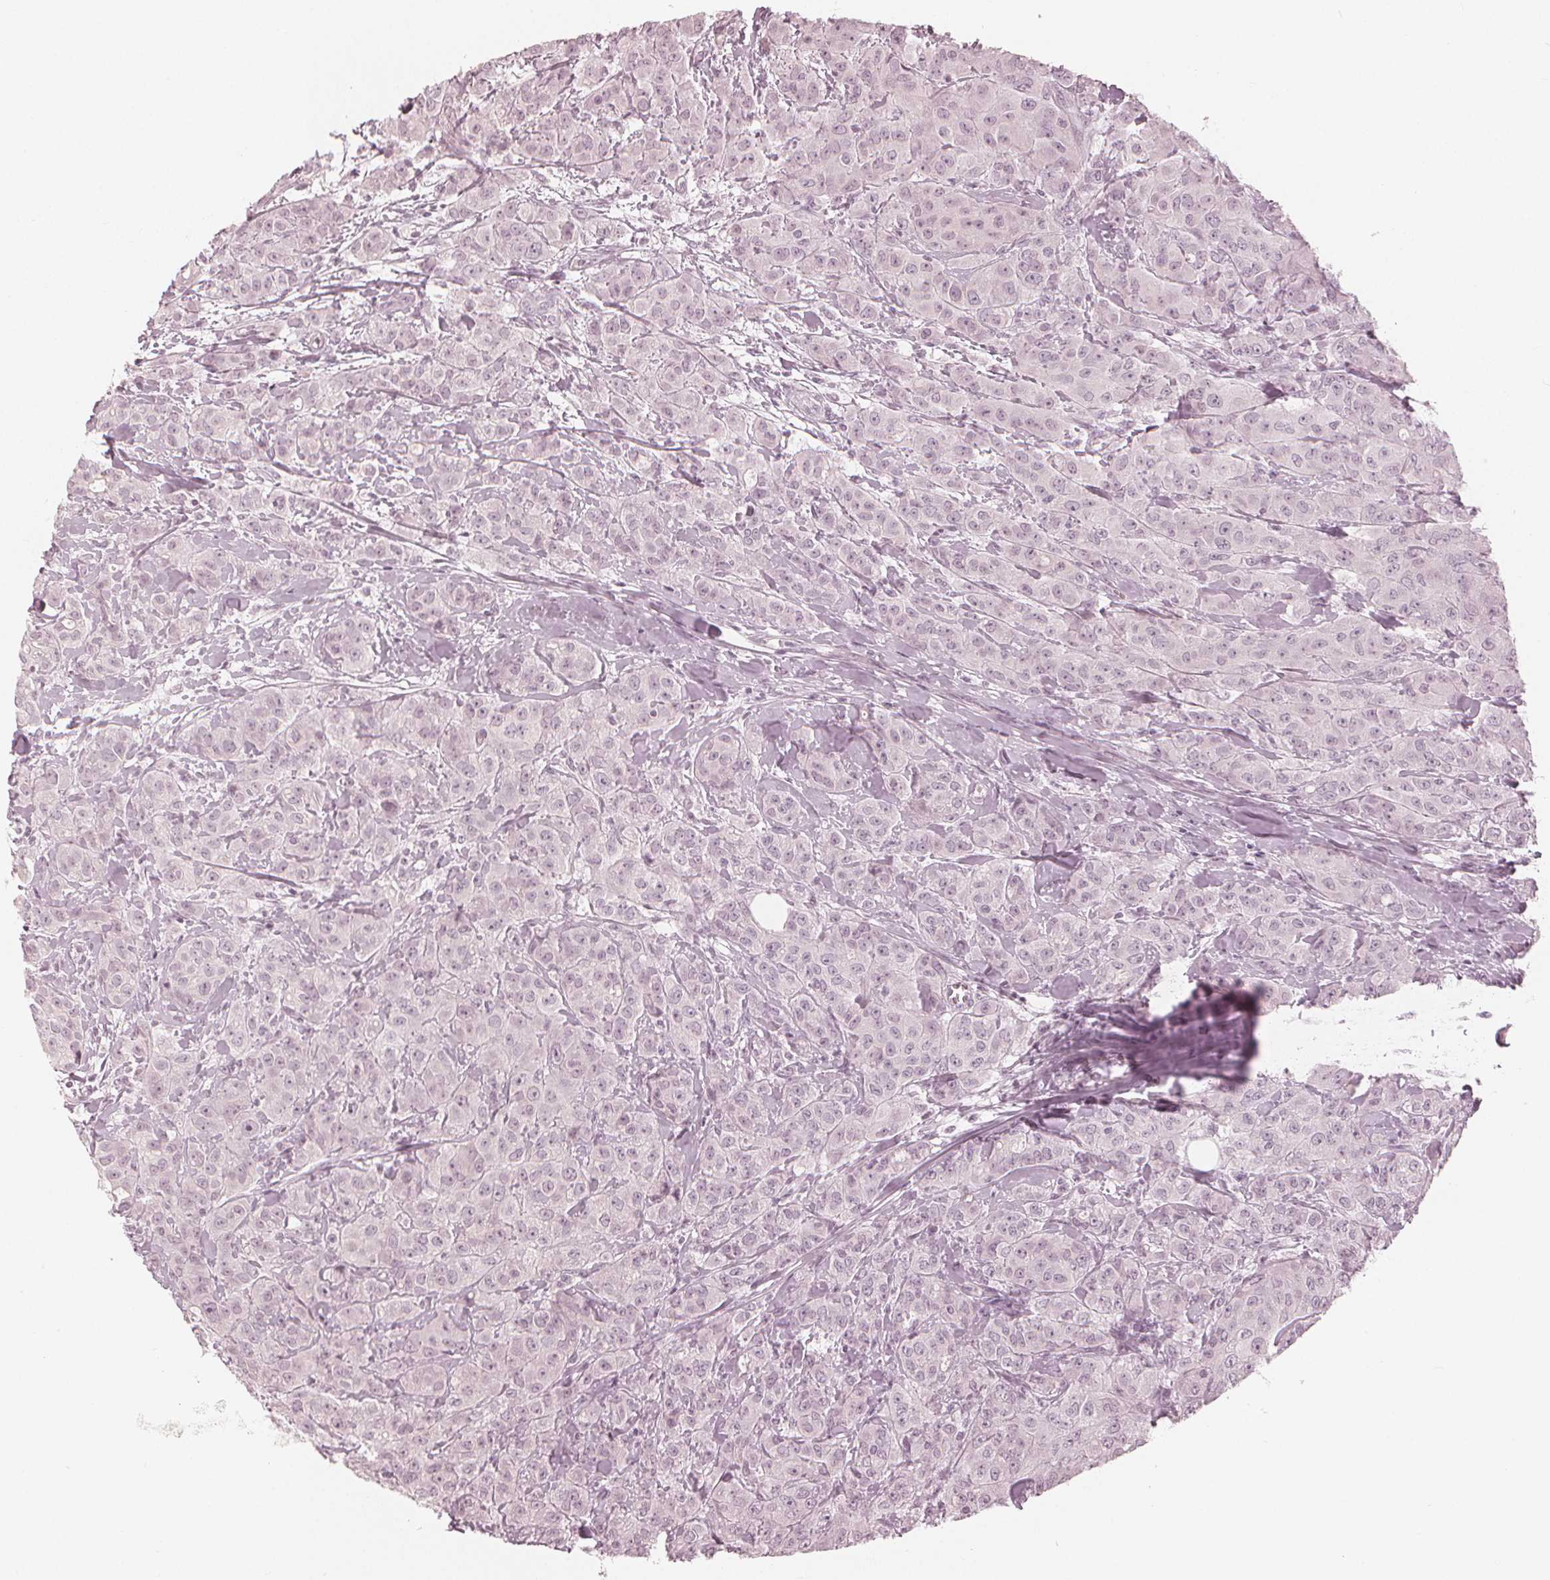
{"staining": {"intensity": "negative", "quantity": "none", "location": "none"}, "tissue": "breast cancer", "cell_type": "Tumor cells", "image_type": "cancer", "snomed": [{"axis": "morphology", "description": "Normal tissue, NOS"}, {"axis": "morphology", "description": "Duct carcinoma"}, {"axis": "topography", "description": "Breast"}], "caption": "Immunohistochemical staining of human breast infiltrating ductal carcinoma demonstrates no significant staining in tumor cells.", "gene": "PAEP", "patient": {"sex": "female", "age": 43}}